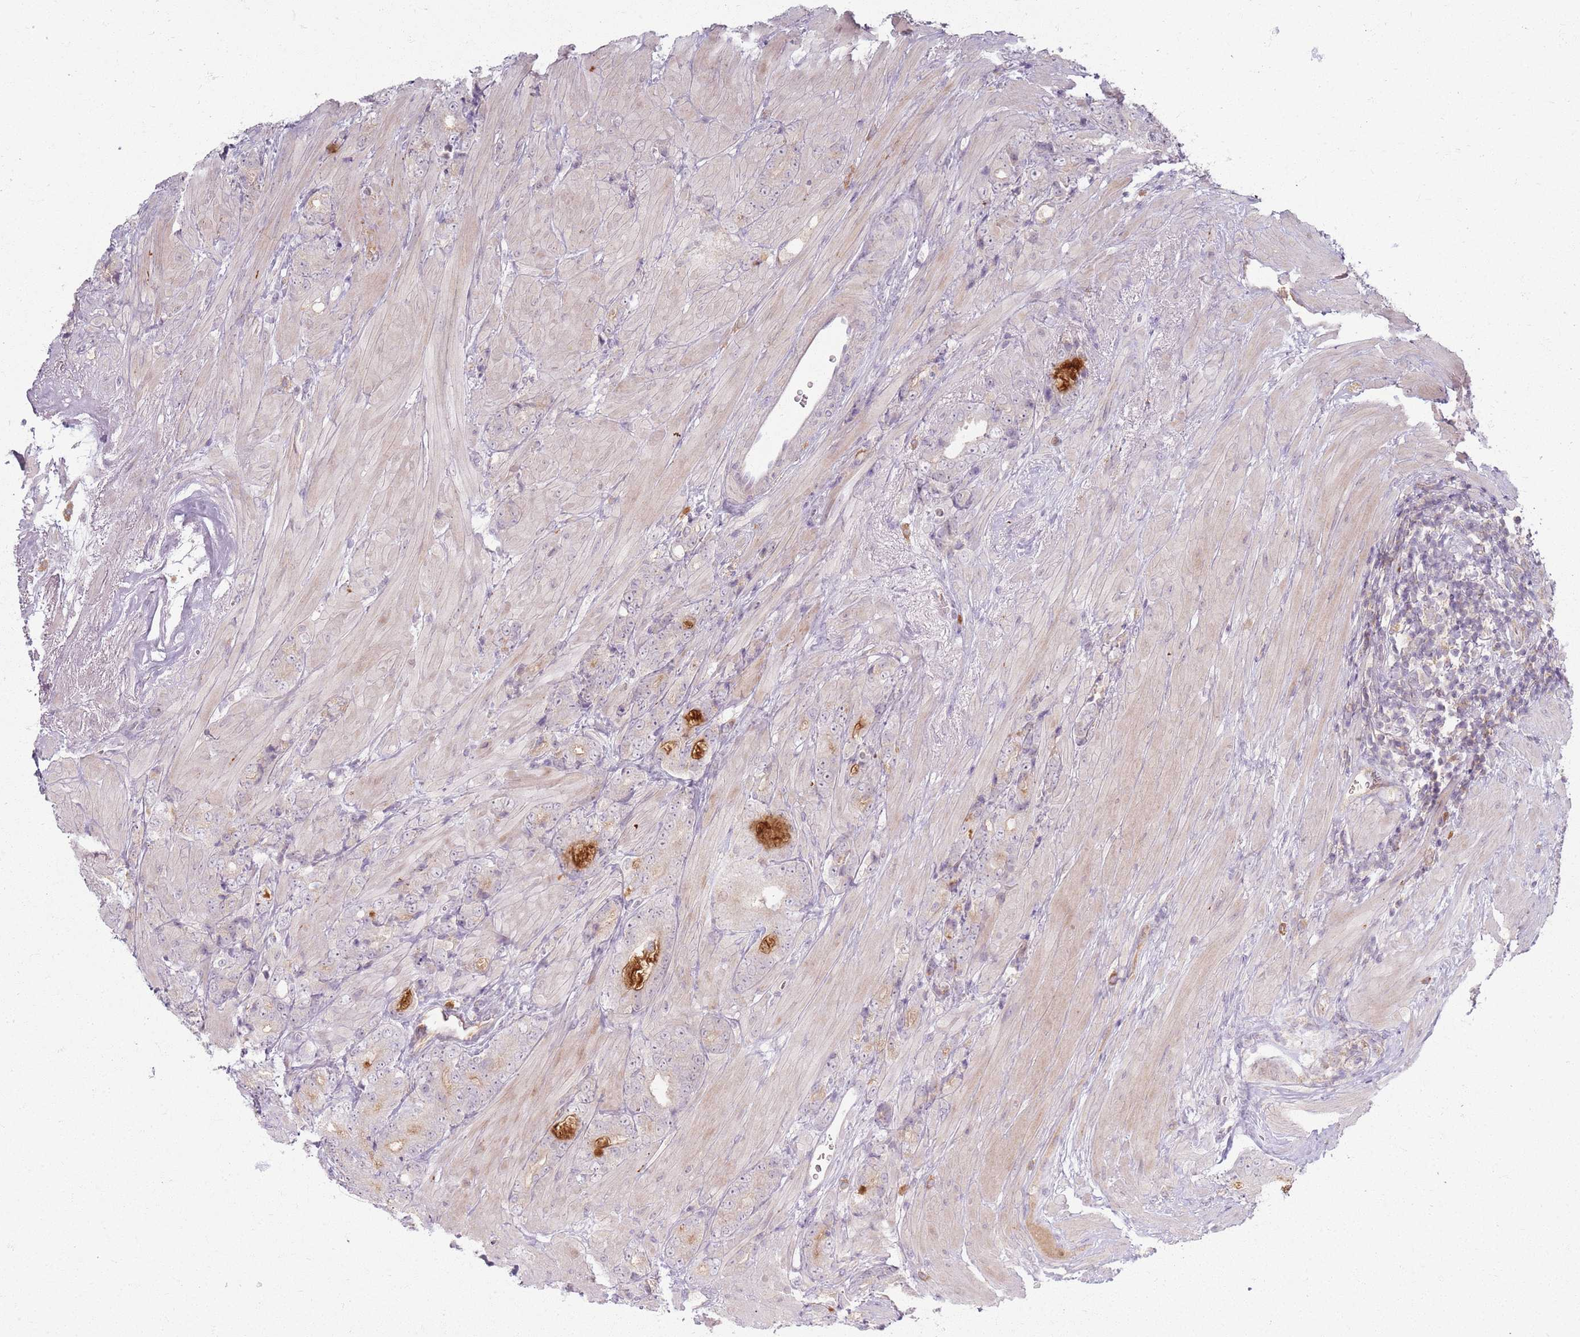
{"staining": {"intensity": "negative", "quantity": "none", "location": "none"}, "tissue": "prostate cancer", "cell_type": "Tumor cells", "image_type": "cancer", "snomed": [{"axis": "morphology", "description": "Adenocarcinoma, High grade"}, {"axis": "topography", "description": "Prostate"}], "caption": "Tumor cells are negative for brown protein staining in prostate cancer (high-grade adenocarcinoma).", "gene": "ZDHHC2", "patient": {"sex": "male", "age": 62}}